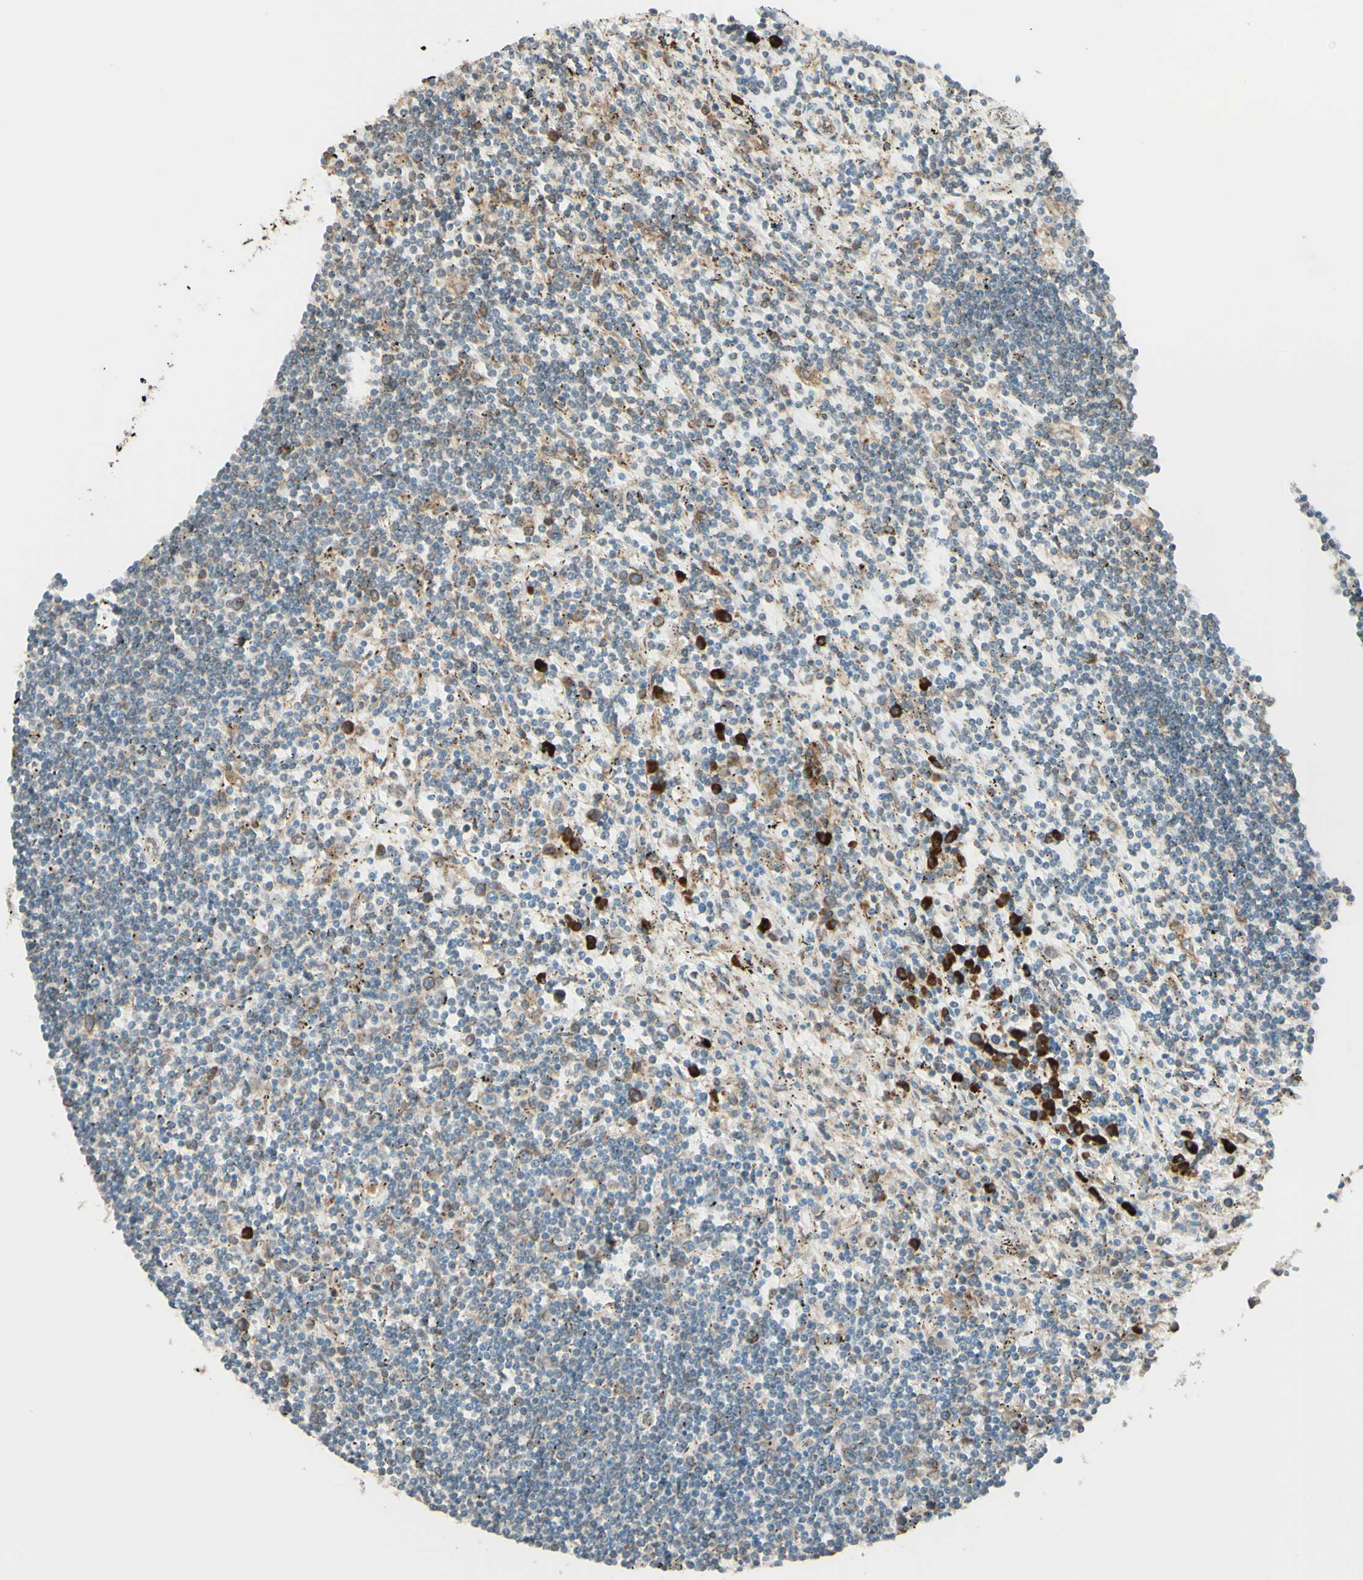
{"staining": {"intensity": "weak", "quantity": "25%-75%", "location": "cytoplasmic/membranous"}, "tissue": "lymphoma", "cell_type": "Tumor cells", "image_type": "cancer", "snomed": [{"axis": "morphology", "description": "Malignant lymphoma, non-Hodgkin's type, Low grade"}, {"axis": "topography", "description": "Spleen"}], "caption": "High-magnification brightfield microscopy of malignant lymphoma, non-Hodgkin's type (low-grade) stained with DAB (3,3'-diaminobenzidine) (brown) and counterstained with hematoxylin (blue). tumor cells exhibit weak cytoplasmic/membranous expression is present in approximately25%-75% of cells. (DAB (3,3'-diaminobenzidine) IHC with brightfield microscopy, high magnification).", "gene": "DNAJB11", "patient": {"sex": "male", "age": 76}}